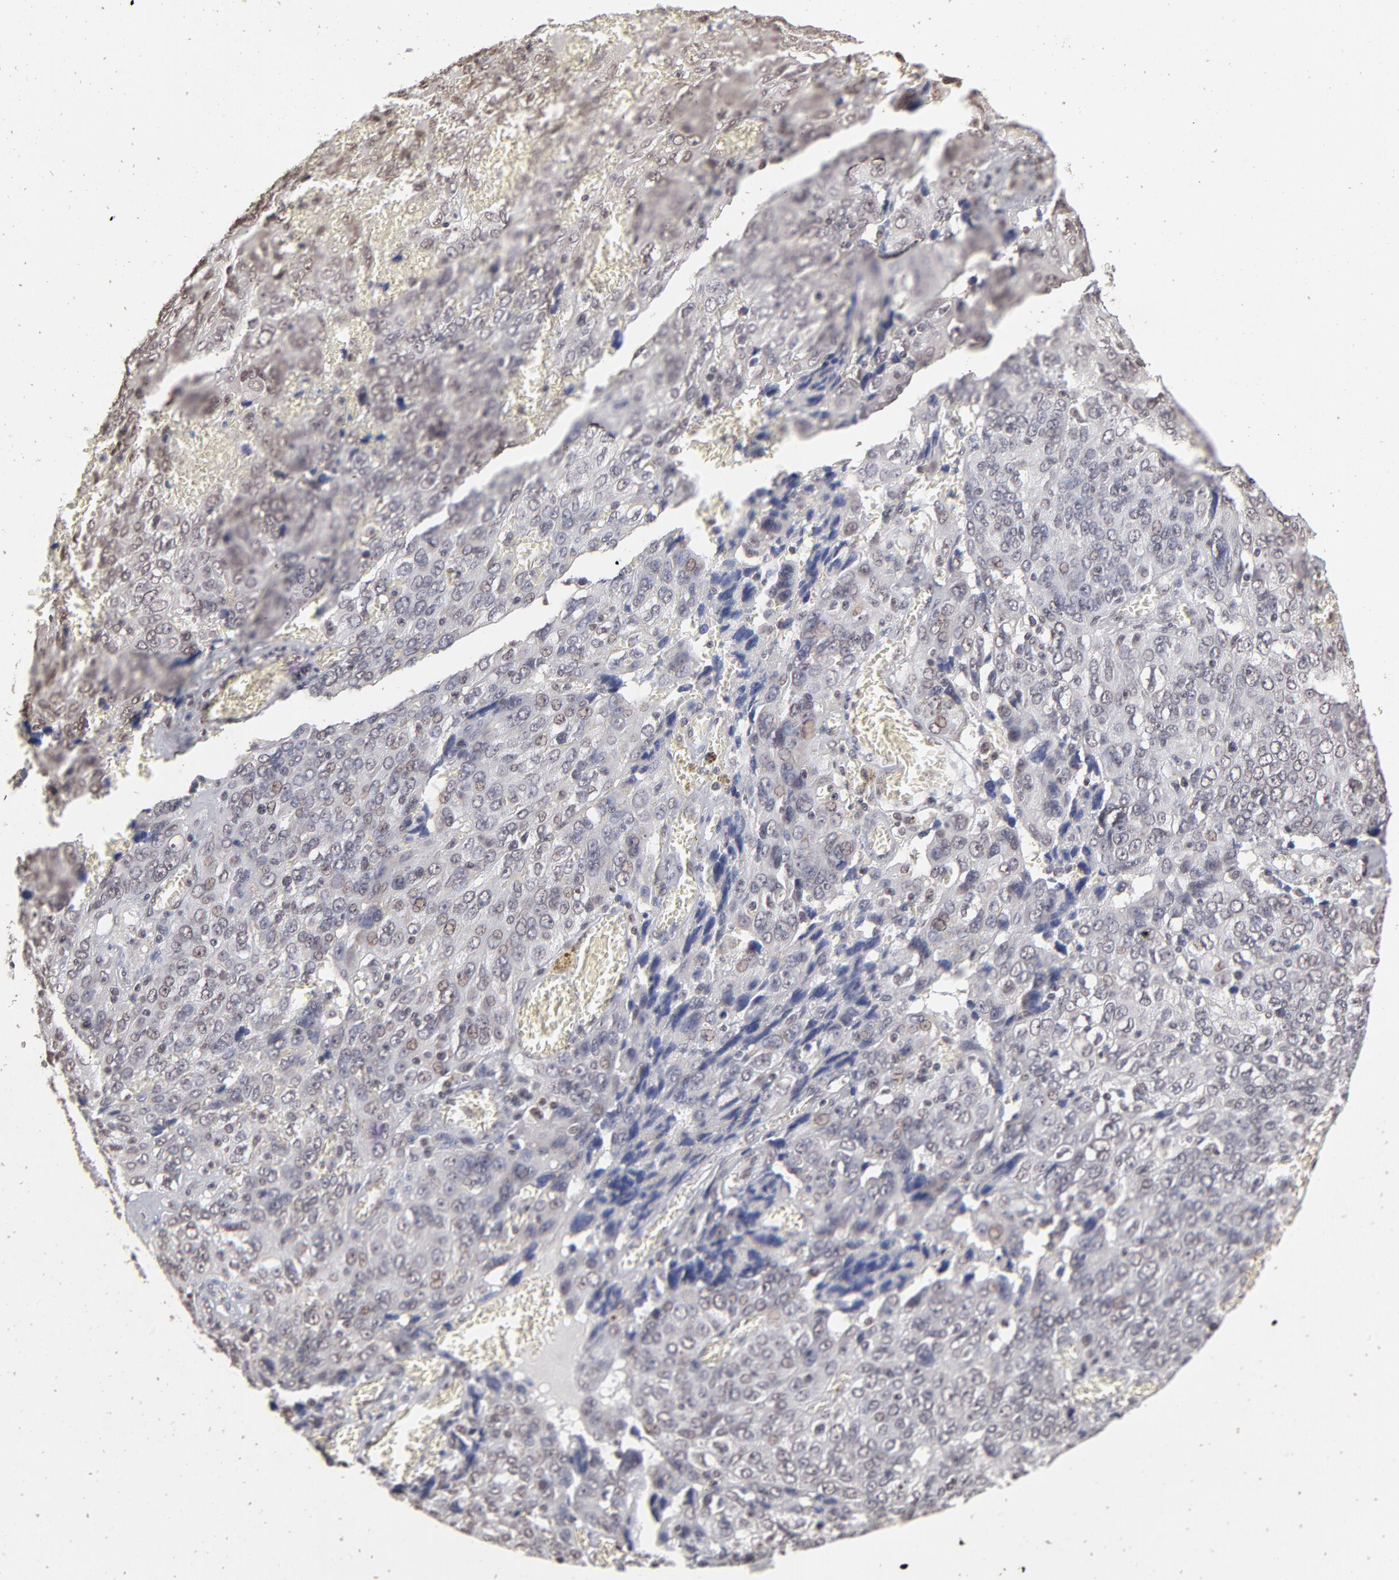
{"staining": {"intensity": "weak", "quantity": "<25%", "location": "nuclear"}, "tissue": "ovarian cancer", "cell_type": "Tumor cells", "image_type": "cancer", "snomed": [{"axis": "morphology", "description": "Carcinoma, endometroid"}, {"axis": "topography", "description": "Ovary"}], "caption": "Immunohistochemistry (IHC) histopathology image of neoplastic tissue: human ovarian endometroid carcinoma stained with DAB shows no significant protein staining in tumor cells.", "gene": "ZNF3", "patient": {"sex": "female", "age": 75}}